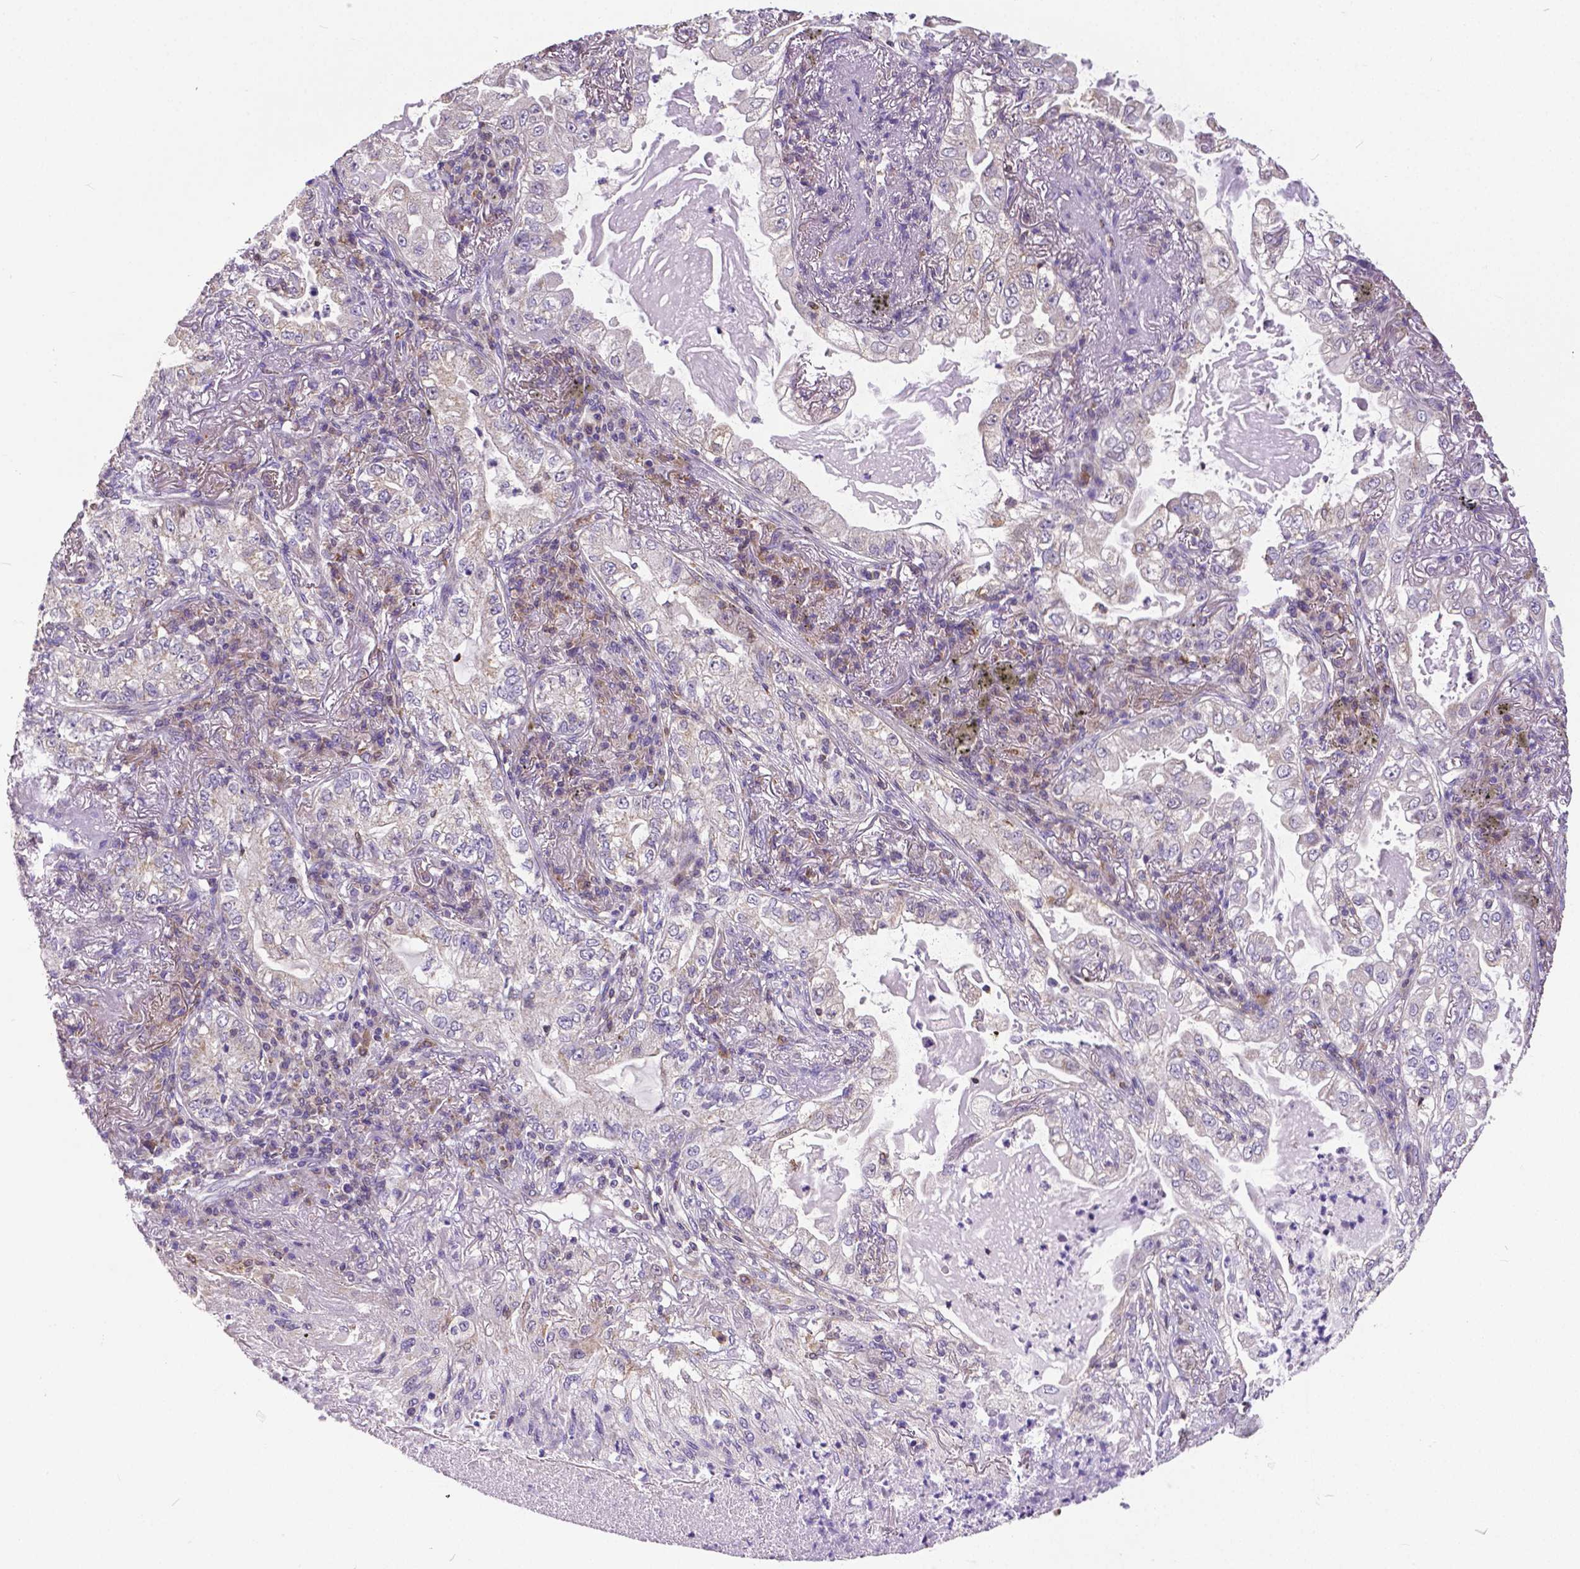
{"staining": {"intensity": "negative", "quantity": "none", "location": "none"}, "tissue": "lung cancer", "cell_type": "Tumor cells", "image_type": "cancer", "snomed": [{"axis": "morphology", "description": "Adenocarcinoma, NOS"}, {"axis": "topography", "description": "Lung"}], "caption": "Tumor cells show no significant positivity in lung adenocarcinoma.", "gene": "MCL1", "patient": {"sex": "female", "age": 73}}